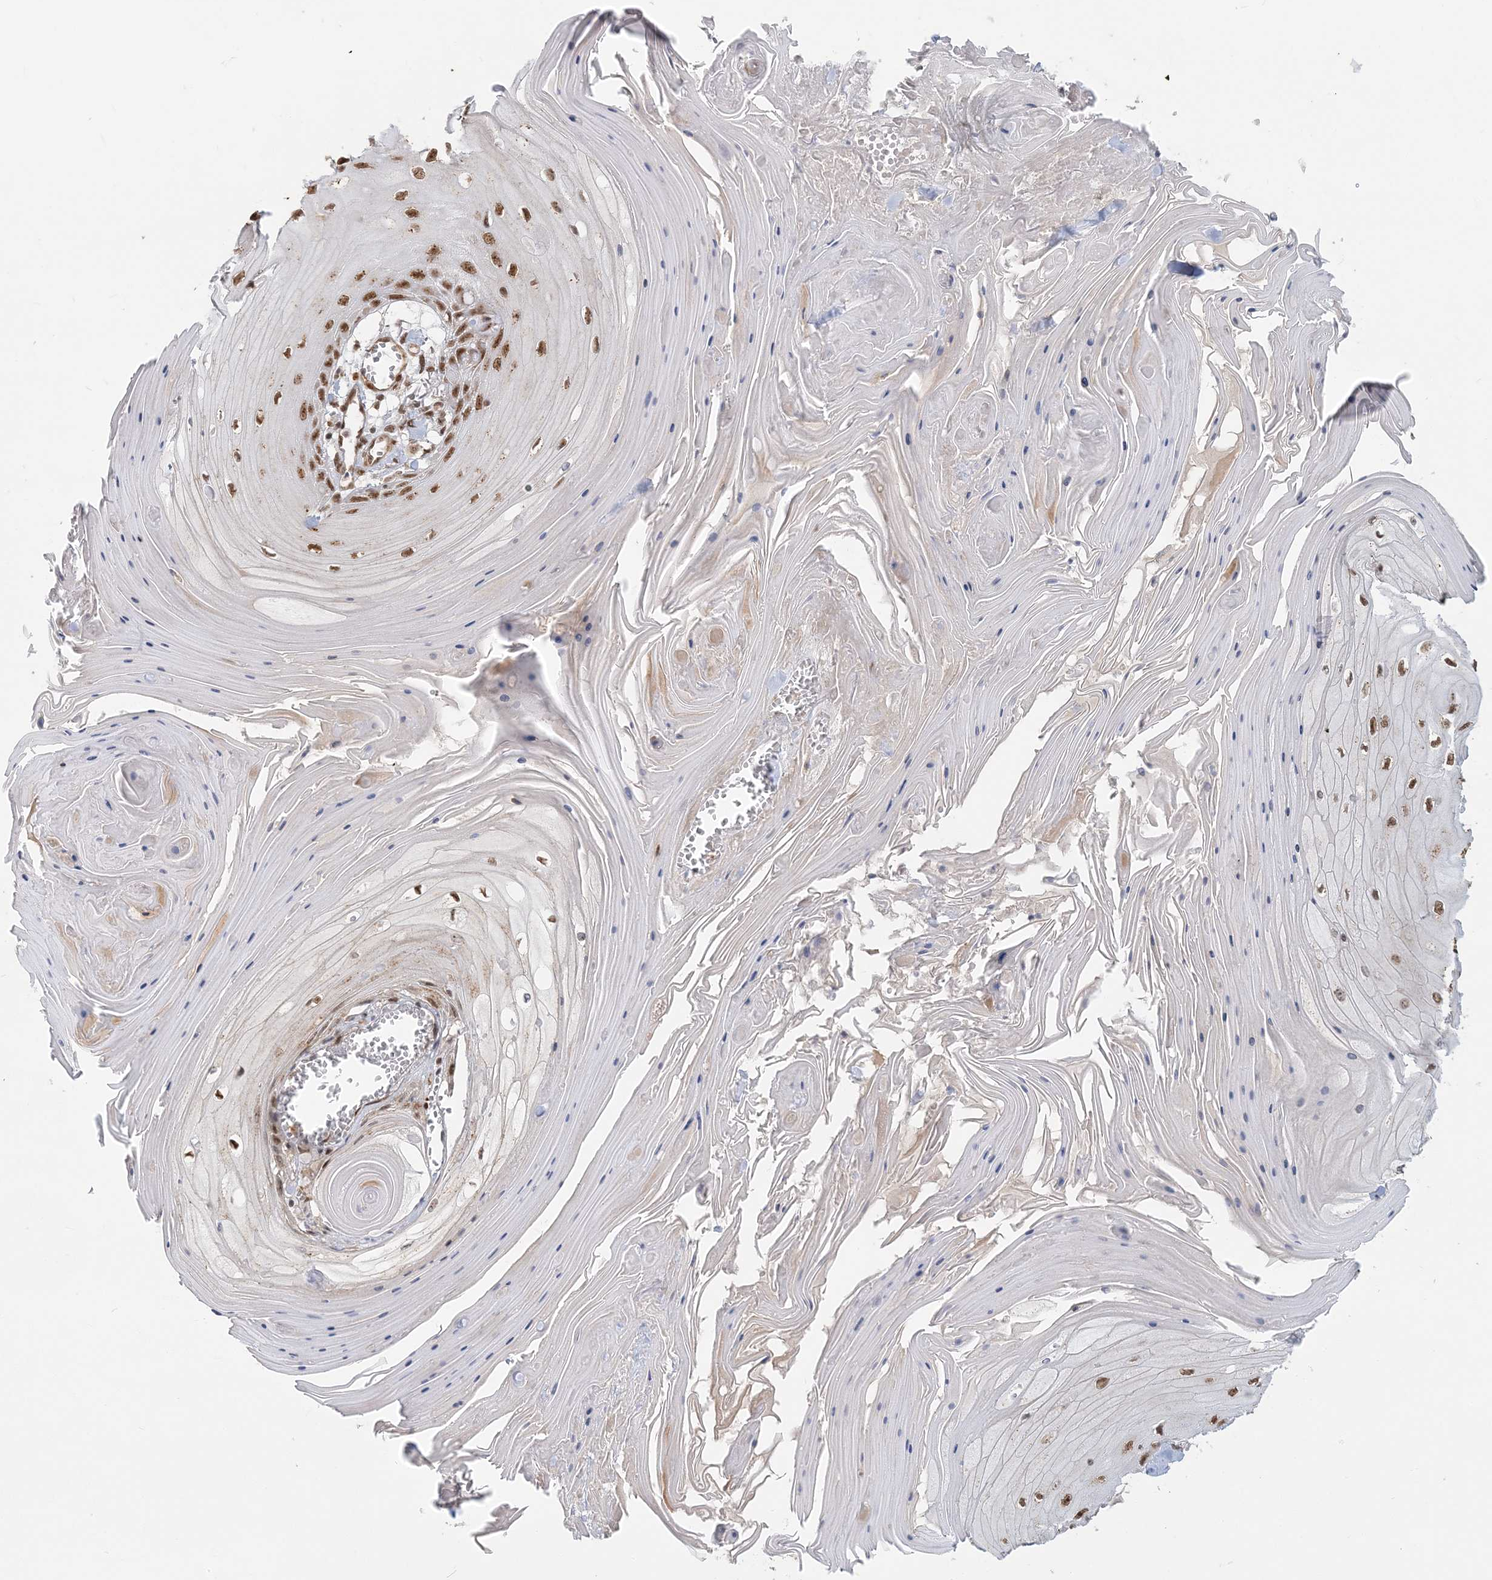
{"staining": {"intensity": "moderate", "quantity": ">75%", "location": "nuclear"}, "tissue": "skin cancer", "cell_type": "Tumor cells", "image_type": "cancer", "snomed": [{"axis": "morphology", "description": "Squamous cell carcinoma, NOS"}, {"axis": "topography", "description": "Skin"}], "caption": "Tumor cells demonstrate medium levels of moderate nuclear staining in about >75% of cells in human skin cancer.", "gene": "PLRG1", "patient": {"sex": "male", "age": 74}}